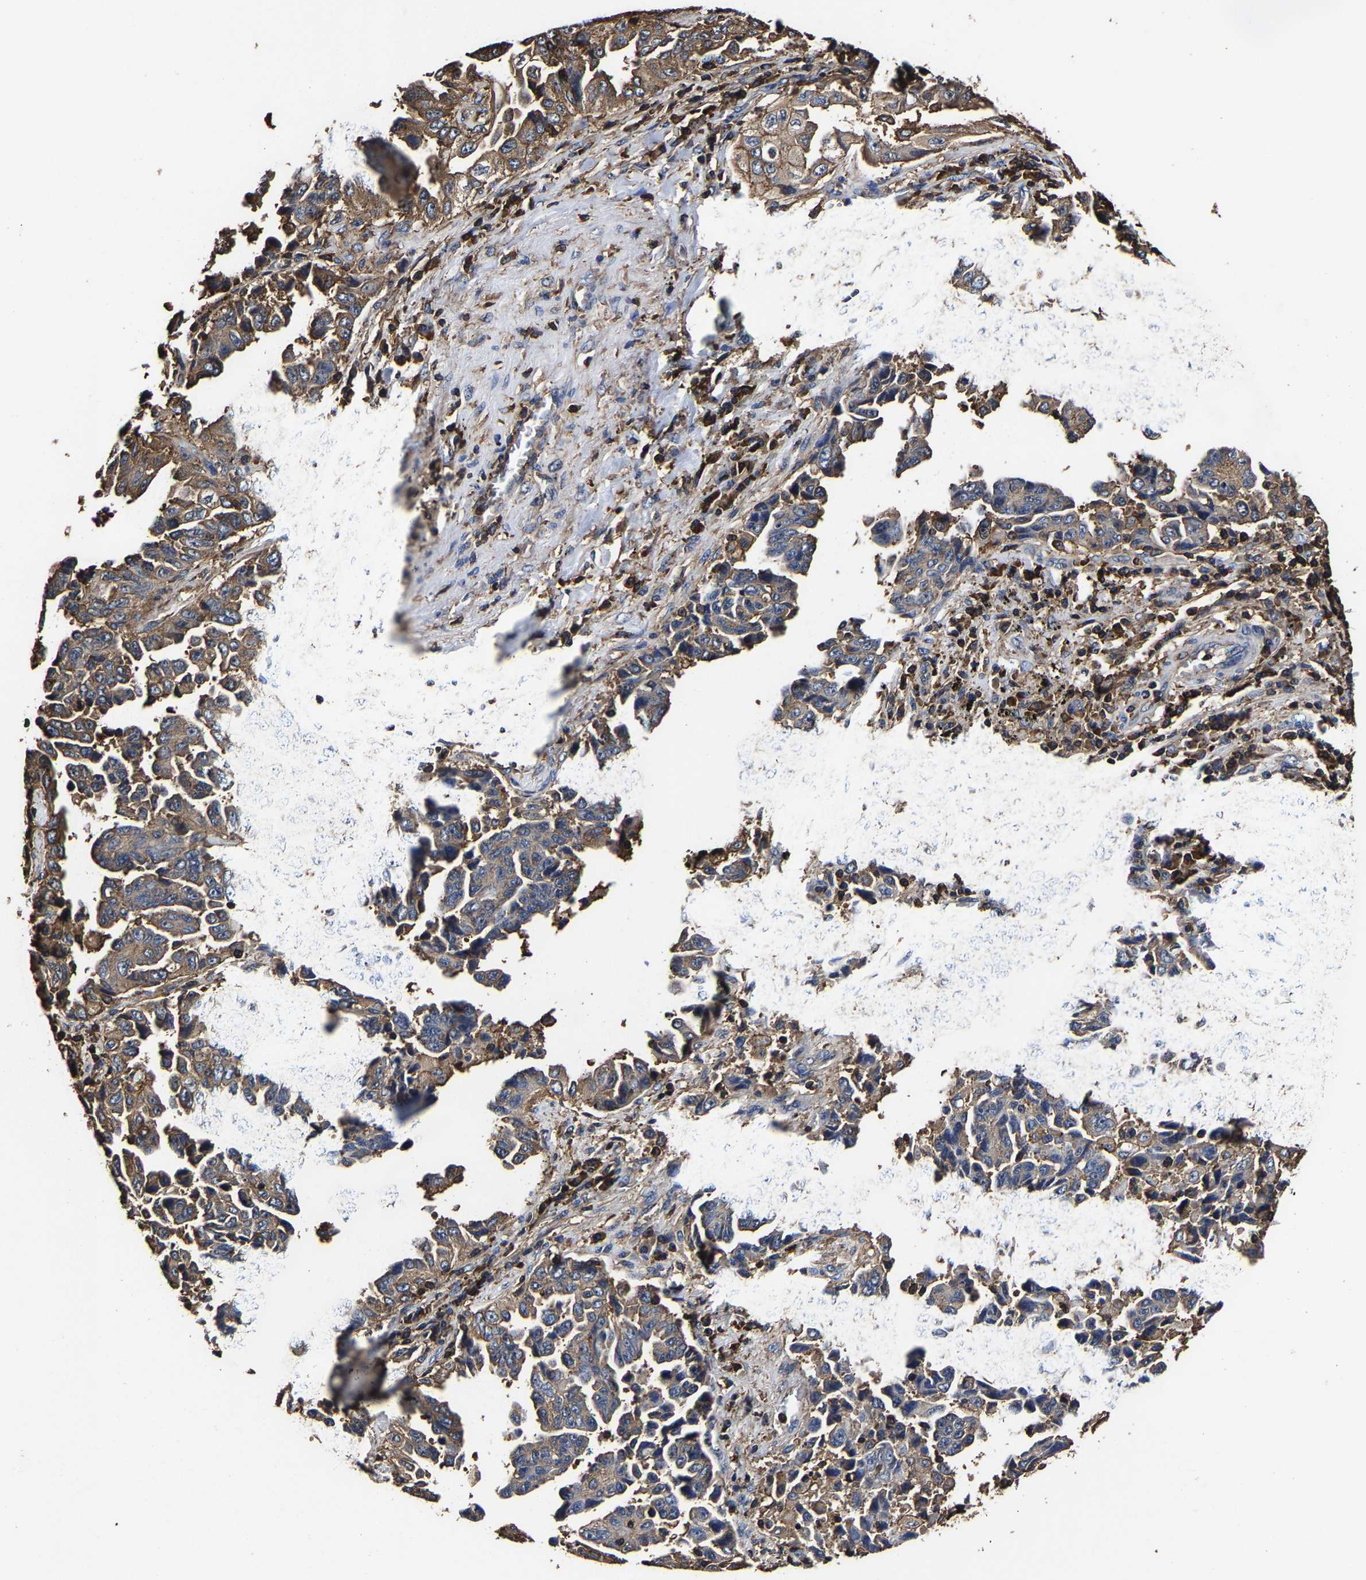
{"staining": {"intensity": "moderate", "quantity": "<25%", "location": "cytoplasmic/membranous"}, "tissue": "lung cancer", "cell_type": "Tumor cells", "image_type": "cancer", "snomed": [{"axis": "morphology", "description": "Adenocarcinoma, NOS"}, {"axis": "topography", "description": "Lung"}], "caption": "The photomicrograph reveals staining of lung cancer, revealing moderate cytoplasmic/membranous protein expression (brown color) within tumor cells.", "gene": "SSH3", "patient": {"sex": "female", "age": 51}}